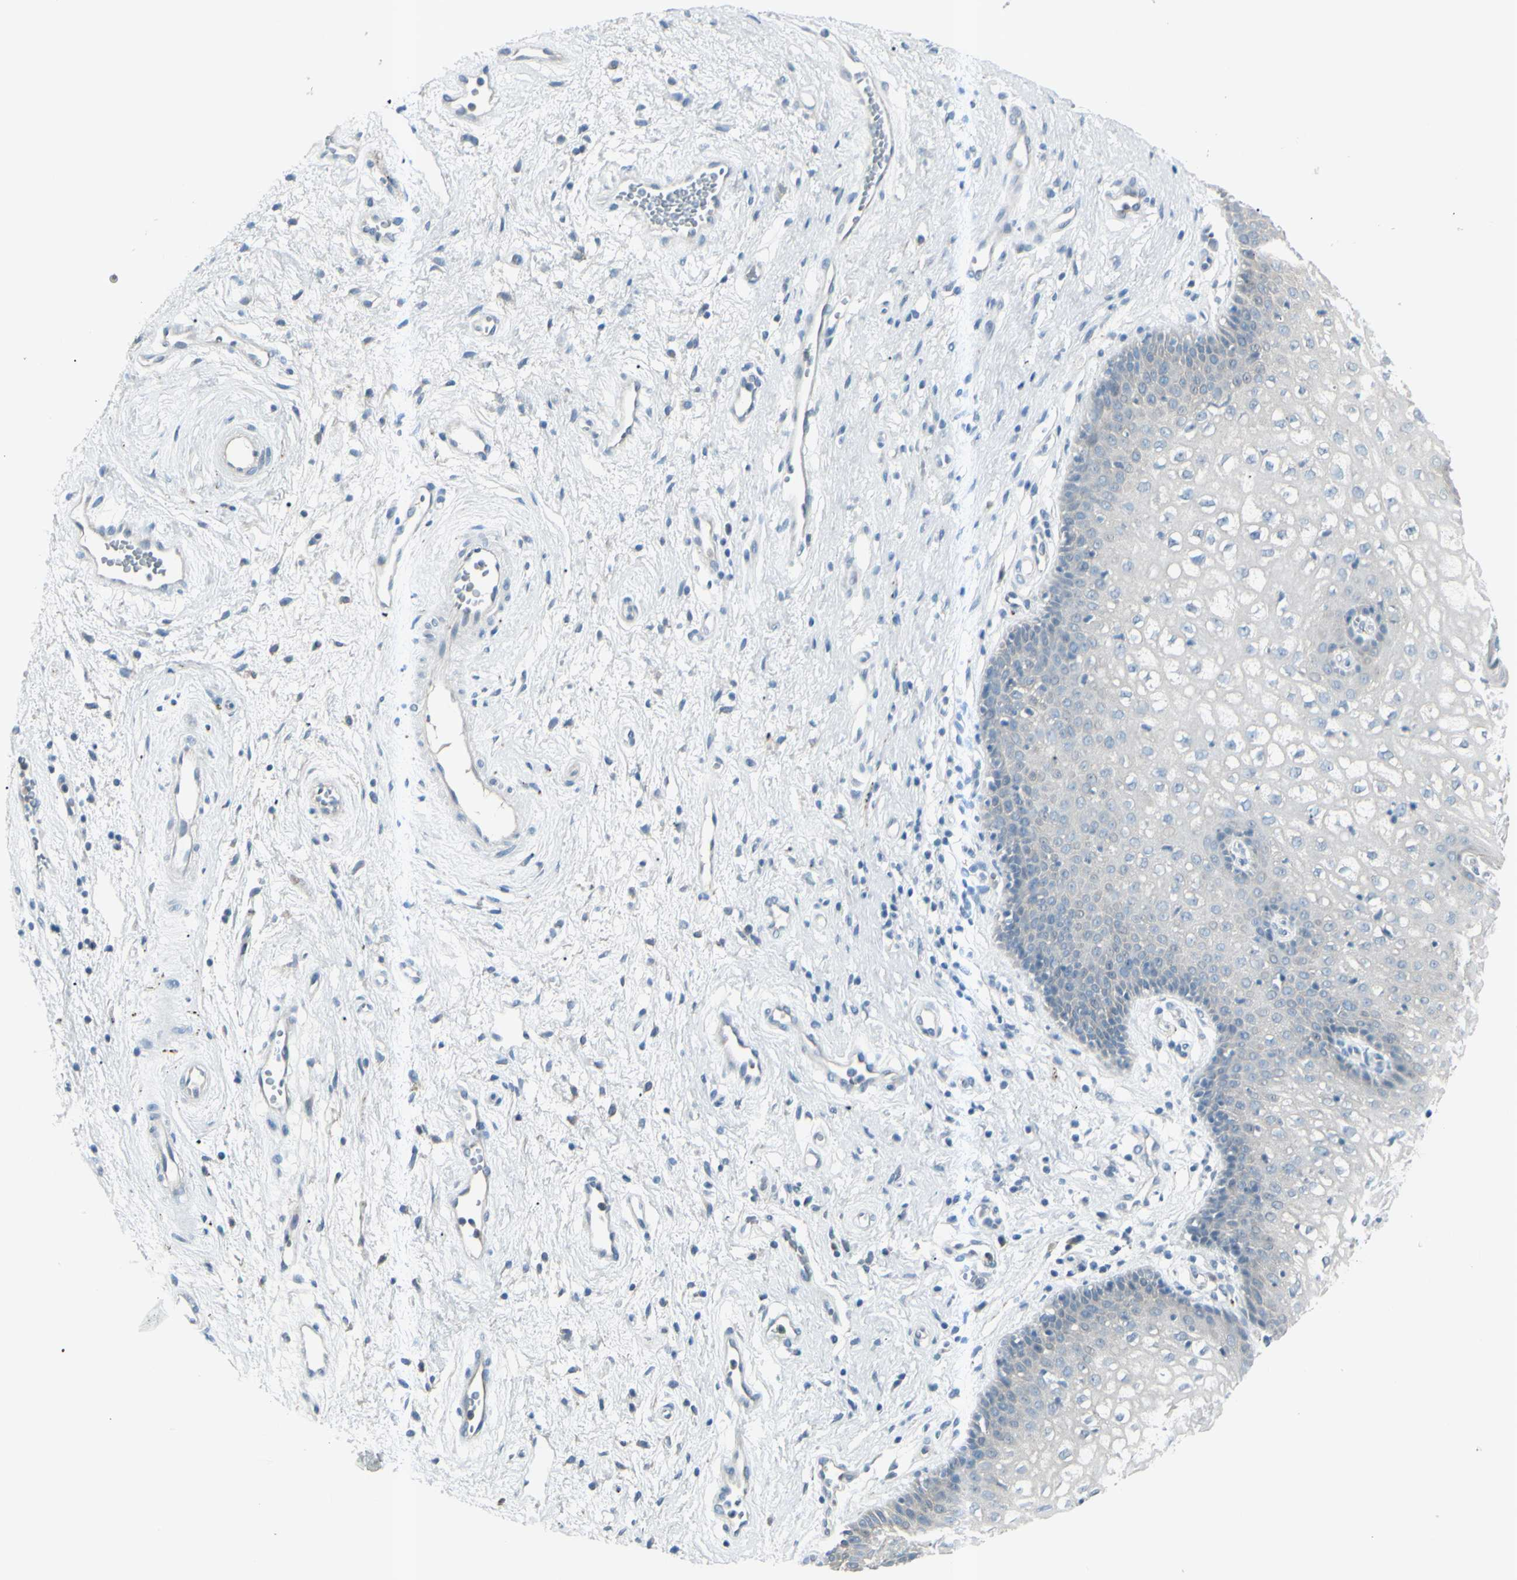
{"staining": {"intensity": "negative", "quantity": "none", "location": "none"}, "tissue": "vagina", "cell_type": "Squamous epithelial cells", "image_type": "normal", "snomed": [{"axis": "morphology", "description": "Normal tissue, NOS"}, {"axis": "topography", "description": "Vagina"}], "caption": "The immunohistochemistry image has no significant staining in squamous epithelial cells of vagina.", "gene": "GPR34", "patient": {"sex": "female", "age": 34}}